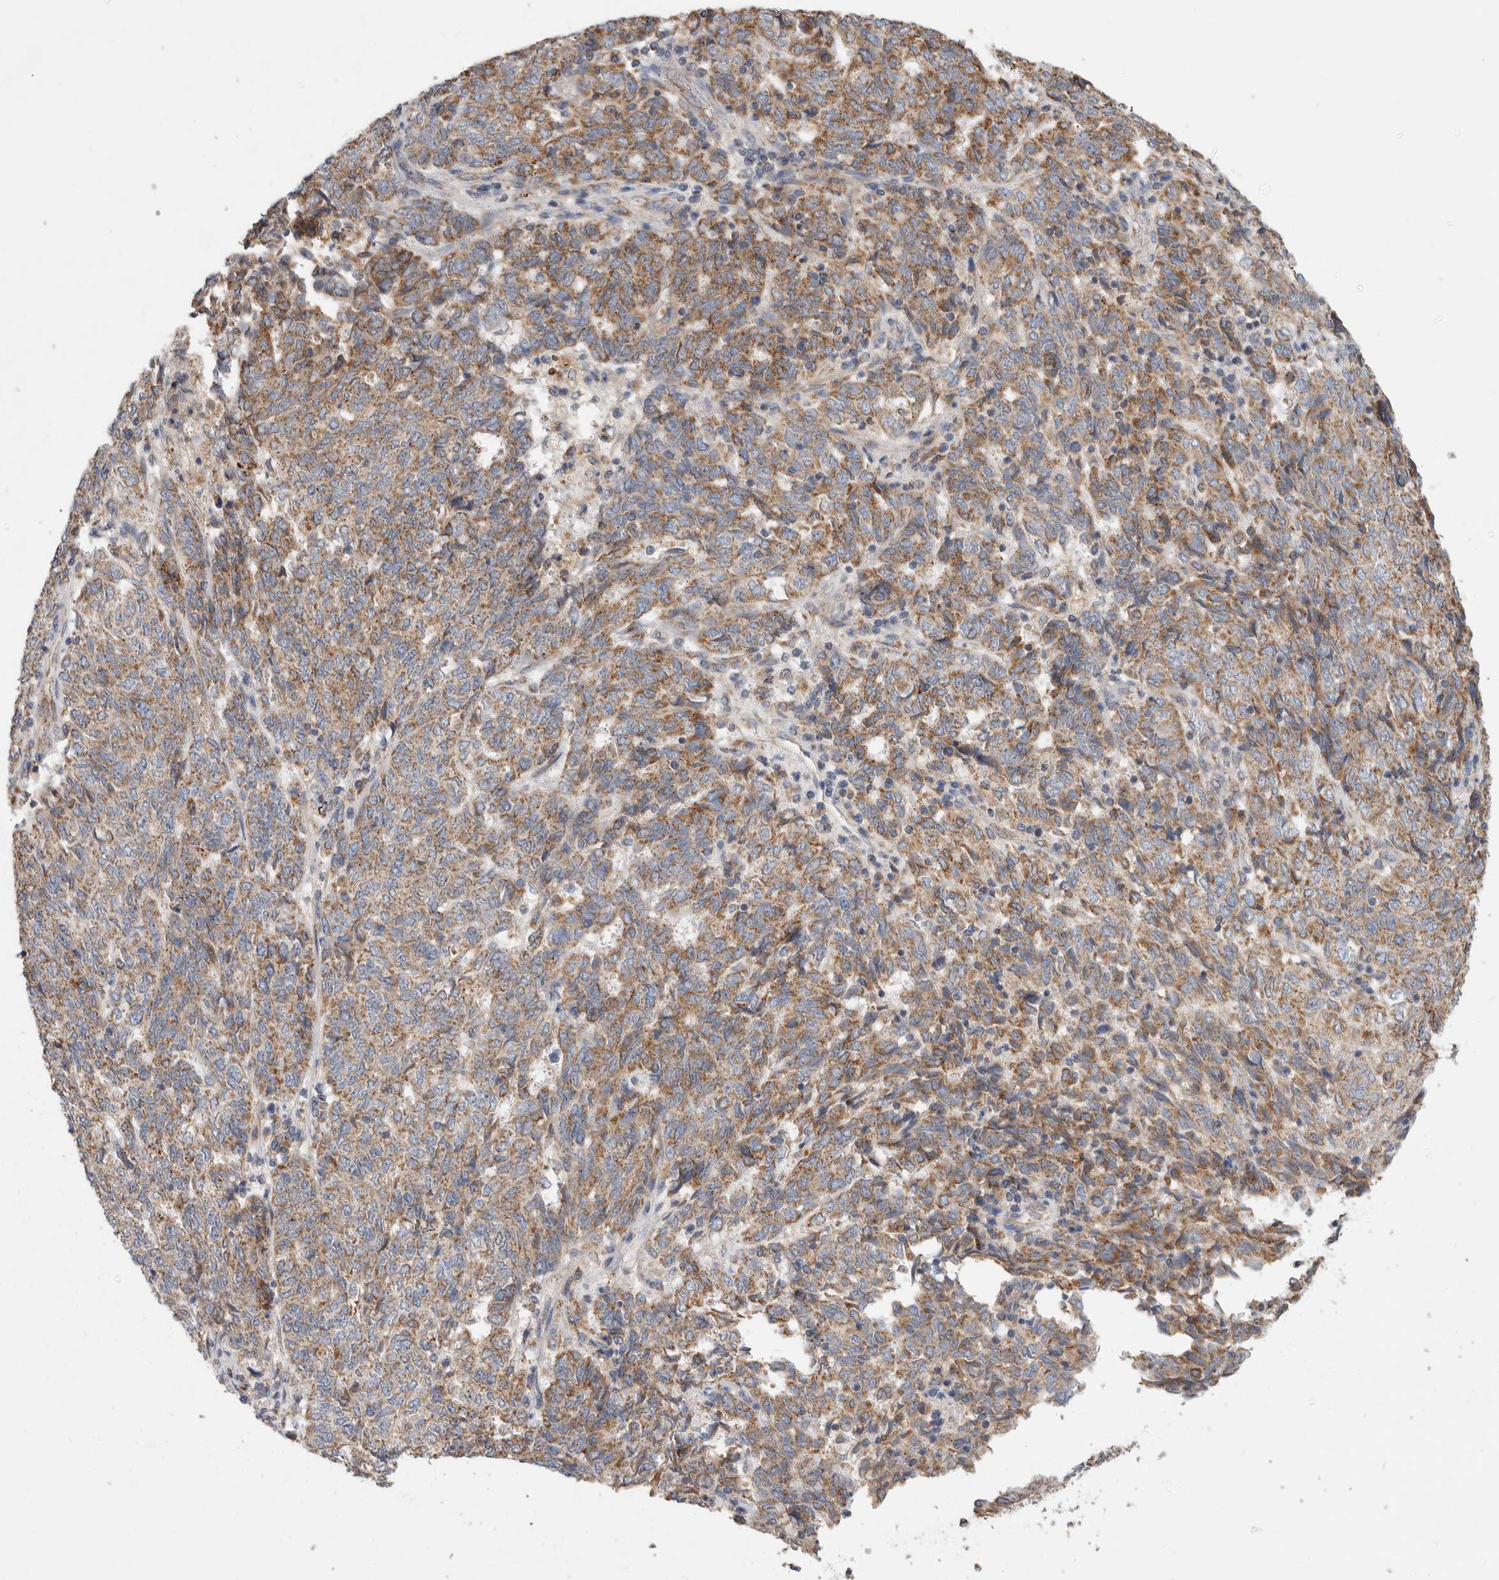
{"staining": {"intensity": "moderate", "quantity": ">75%", "location": "cytoplasmic/membranous"}, "tissue": "endometrial cancer", "cell_type": "Tumor cells", "image_type": "cancer", "snomed": [{"axis": "morphology", "description": "Adenocarcinoma, NOS"}, {"axis": "topography", "description": "Endometrium"}], "caption": "A micrograph of endometrial adenocarcinoma stained for a protein demonstrates moderate cytoplasmic/membranous brown staining in tumor cells. (DAB IHC with brightfield microscopy, high magnification).", "gene": "IARS2", "patient": {"sex": "female", "age": 80}}